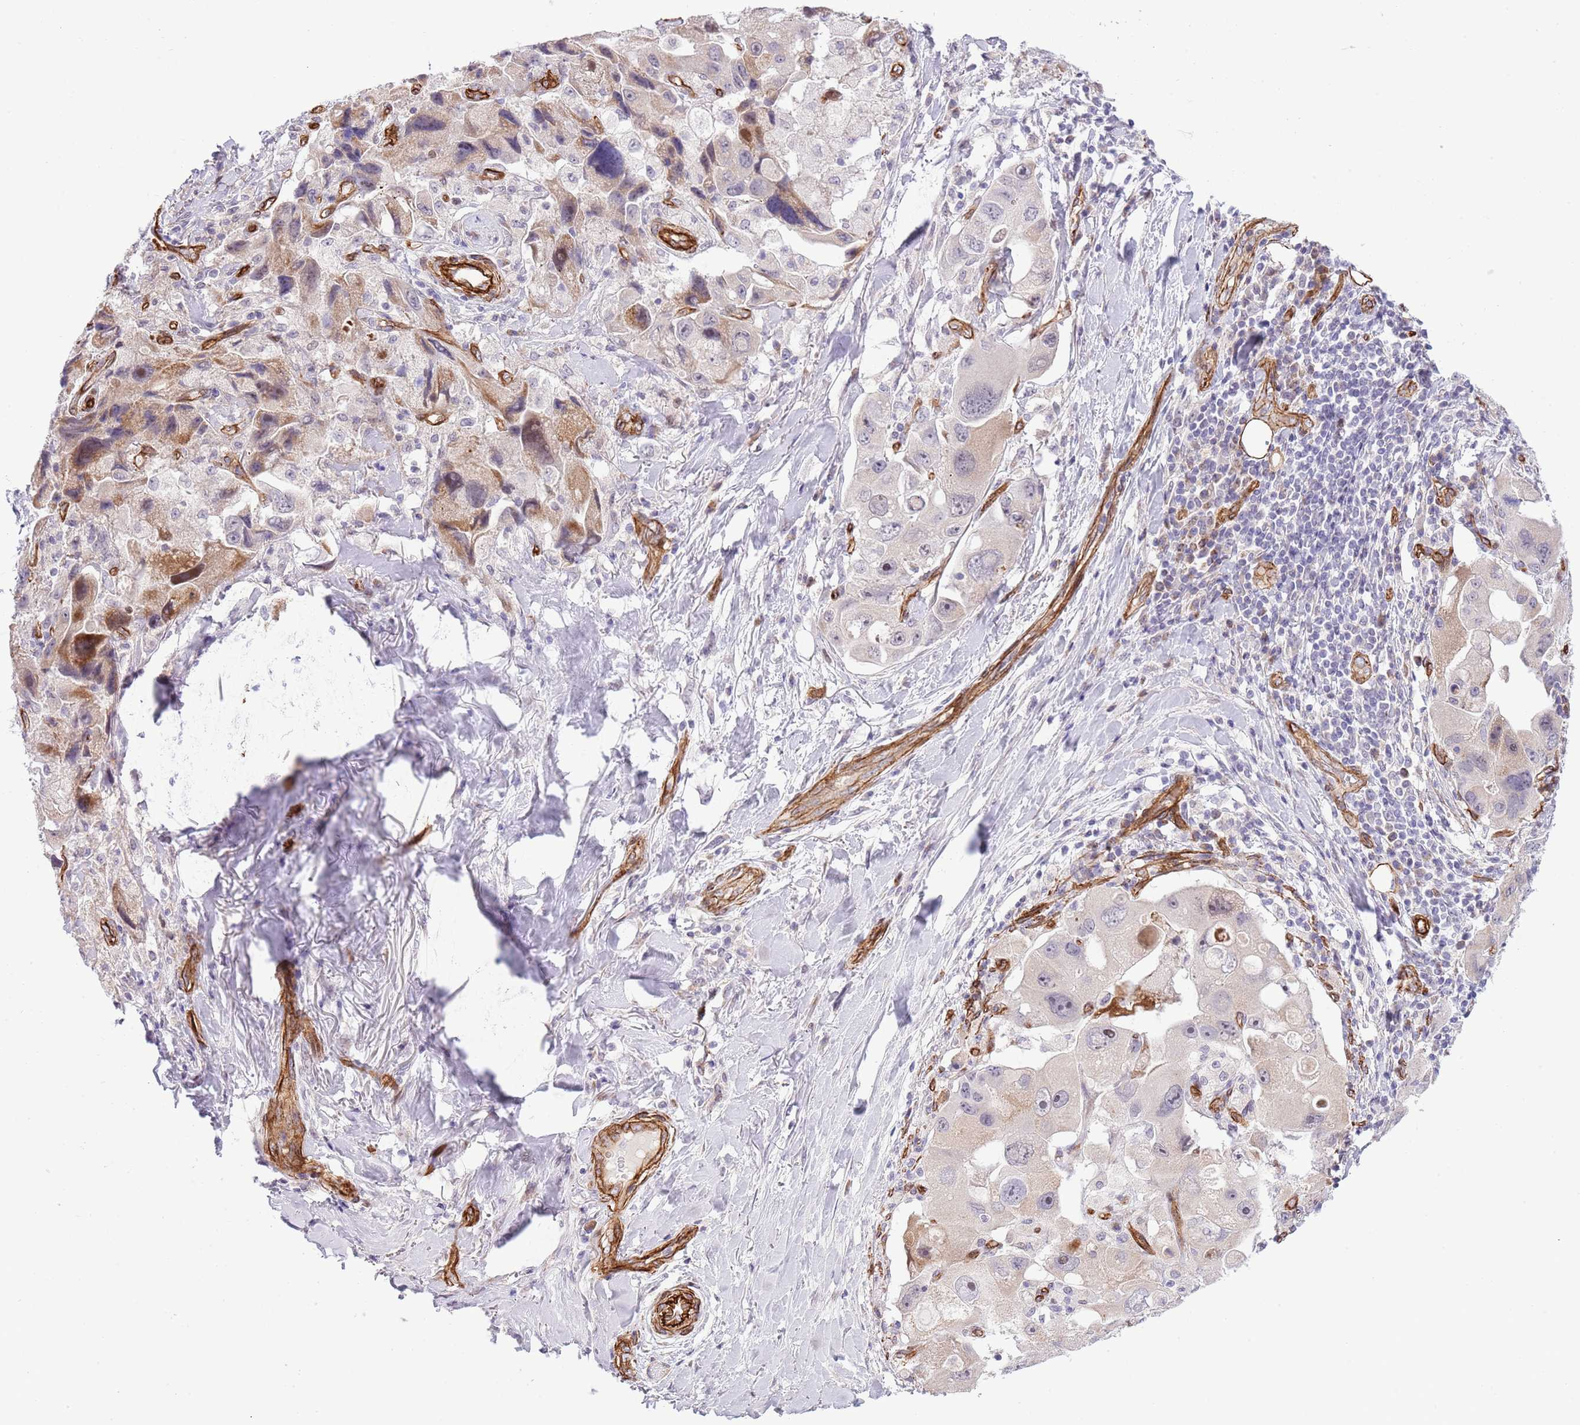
{"staining": {"intensity": "moderate", "quantity": "<25%", "location": "cytoplasmic/membranous"}, "tissue": "lung cancer", "cell_type": "Tumor cells", "image_type": "cancer", "snomed": [{"axis": "morphology", "description": "Adenocarcinoma, NOS"}, {"axis": "topography", "description": "Lung"}], "caption": "Protein staining by immunohistochemistry demonstrates moderate cytoplasmic/membranous positivity in approximately <25% of tumor cells in lung cancer.", "gene": "NEK3", "patient": {"sex": "female", "age": 54}}